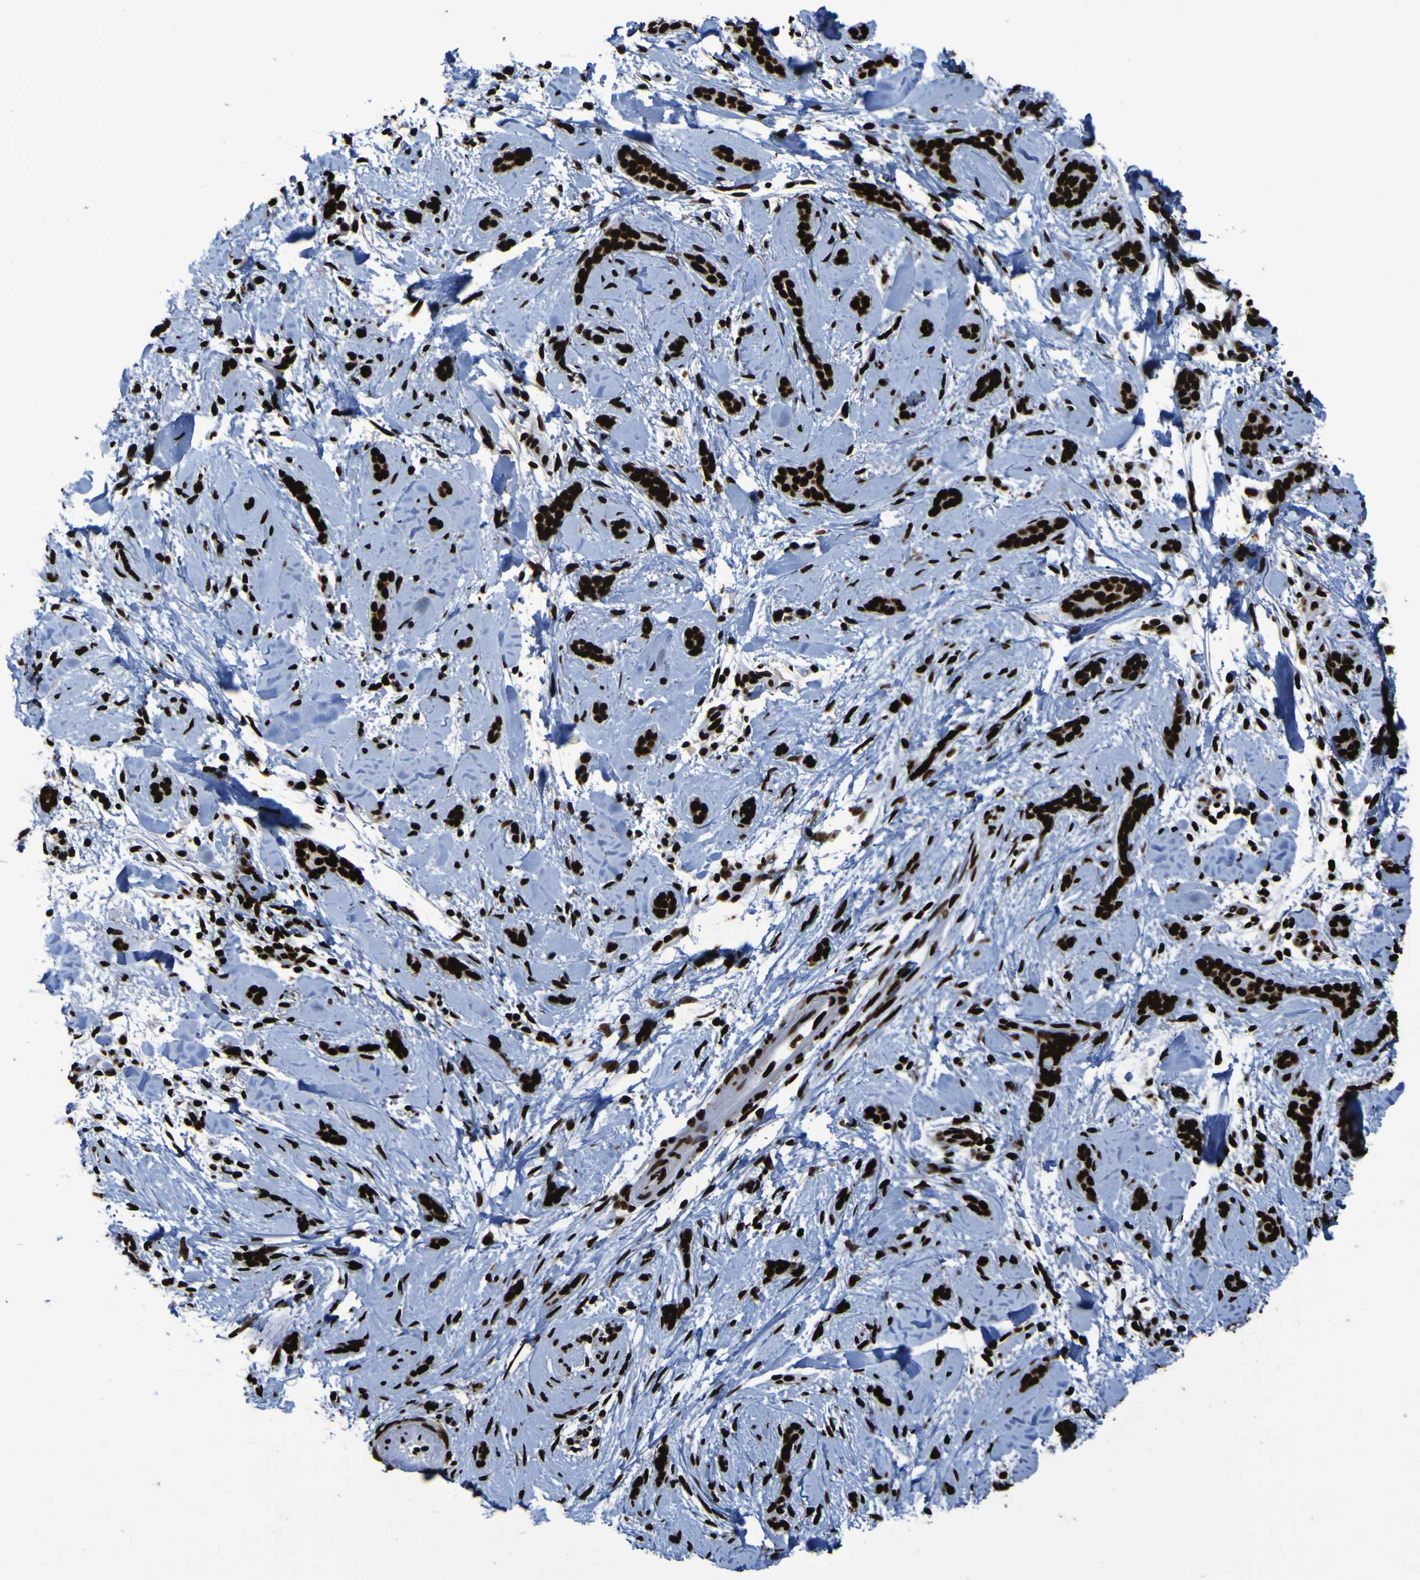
{"staining": {"intensity": "strong", "quantity": ">75%", "location": "nuclear"}, "tissue": "skin cancer", "cell_type": "Tumor cells", "image_type": "cancer", "snomed": [{"axis": "morphology", "description": "Basal cell carcinoma"}, {"axis": "morphology", "description": "Adnexal tumor, benign"}, {"axis": "topography", "description": "Skin"}], "caption": "Skin benign adnexal tumor tissue reveals strong nuclear positivity in about >75% of tumor cells", "gene": "NPM1", "patient": {"sex": "female", "age": 42}}